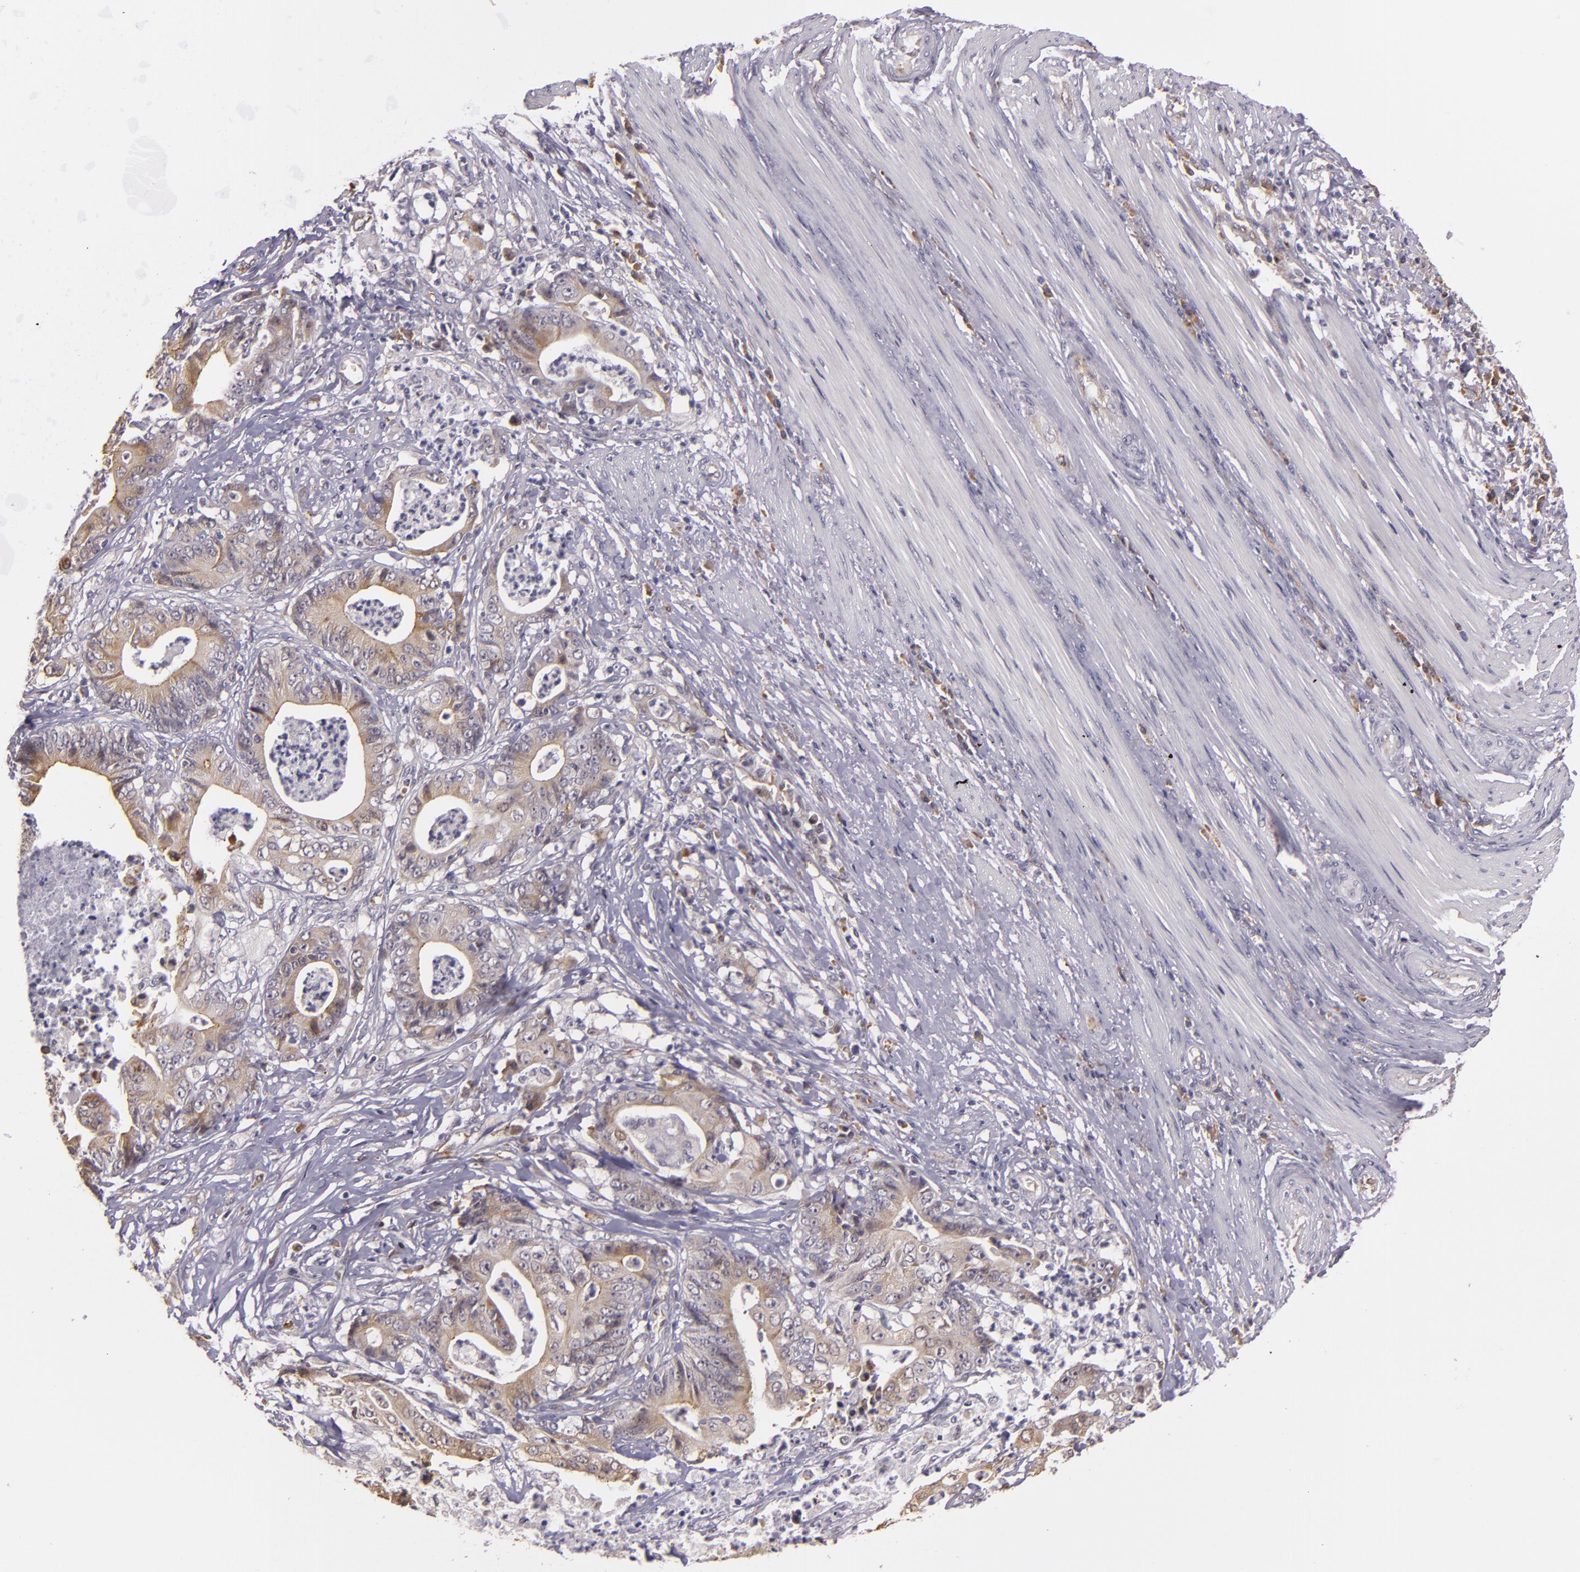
{"staining": {"intensity": "weak", "quantity": "25%-75%", "location": "cytoplasmic/membranous"}, "tissue": "stomach cancer", "cell_type": "Tumor cells", "image_type": "cancer", "snomed": [{"axis": "morphology", "description": "Adenocarcinoma, NOS"}, {"axis": "topography", "description": "Stomach, lower"}], "caption": "Protein expression analysis of stomach cancer exhibits weak cytoplasmic/membranous staining in approximately 25%-75% of tumor cells.", "gene": "SYTL4", "patient": {"sex": "female", "age": 86}}